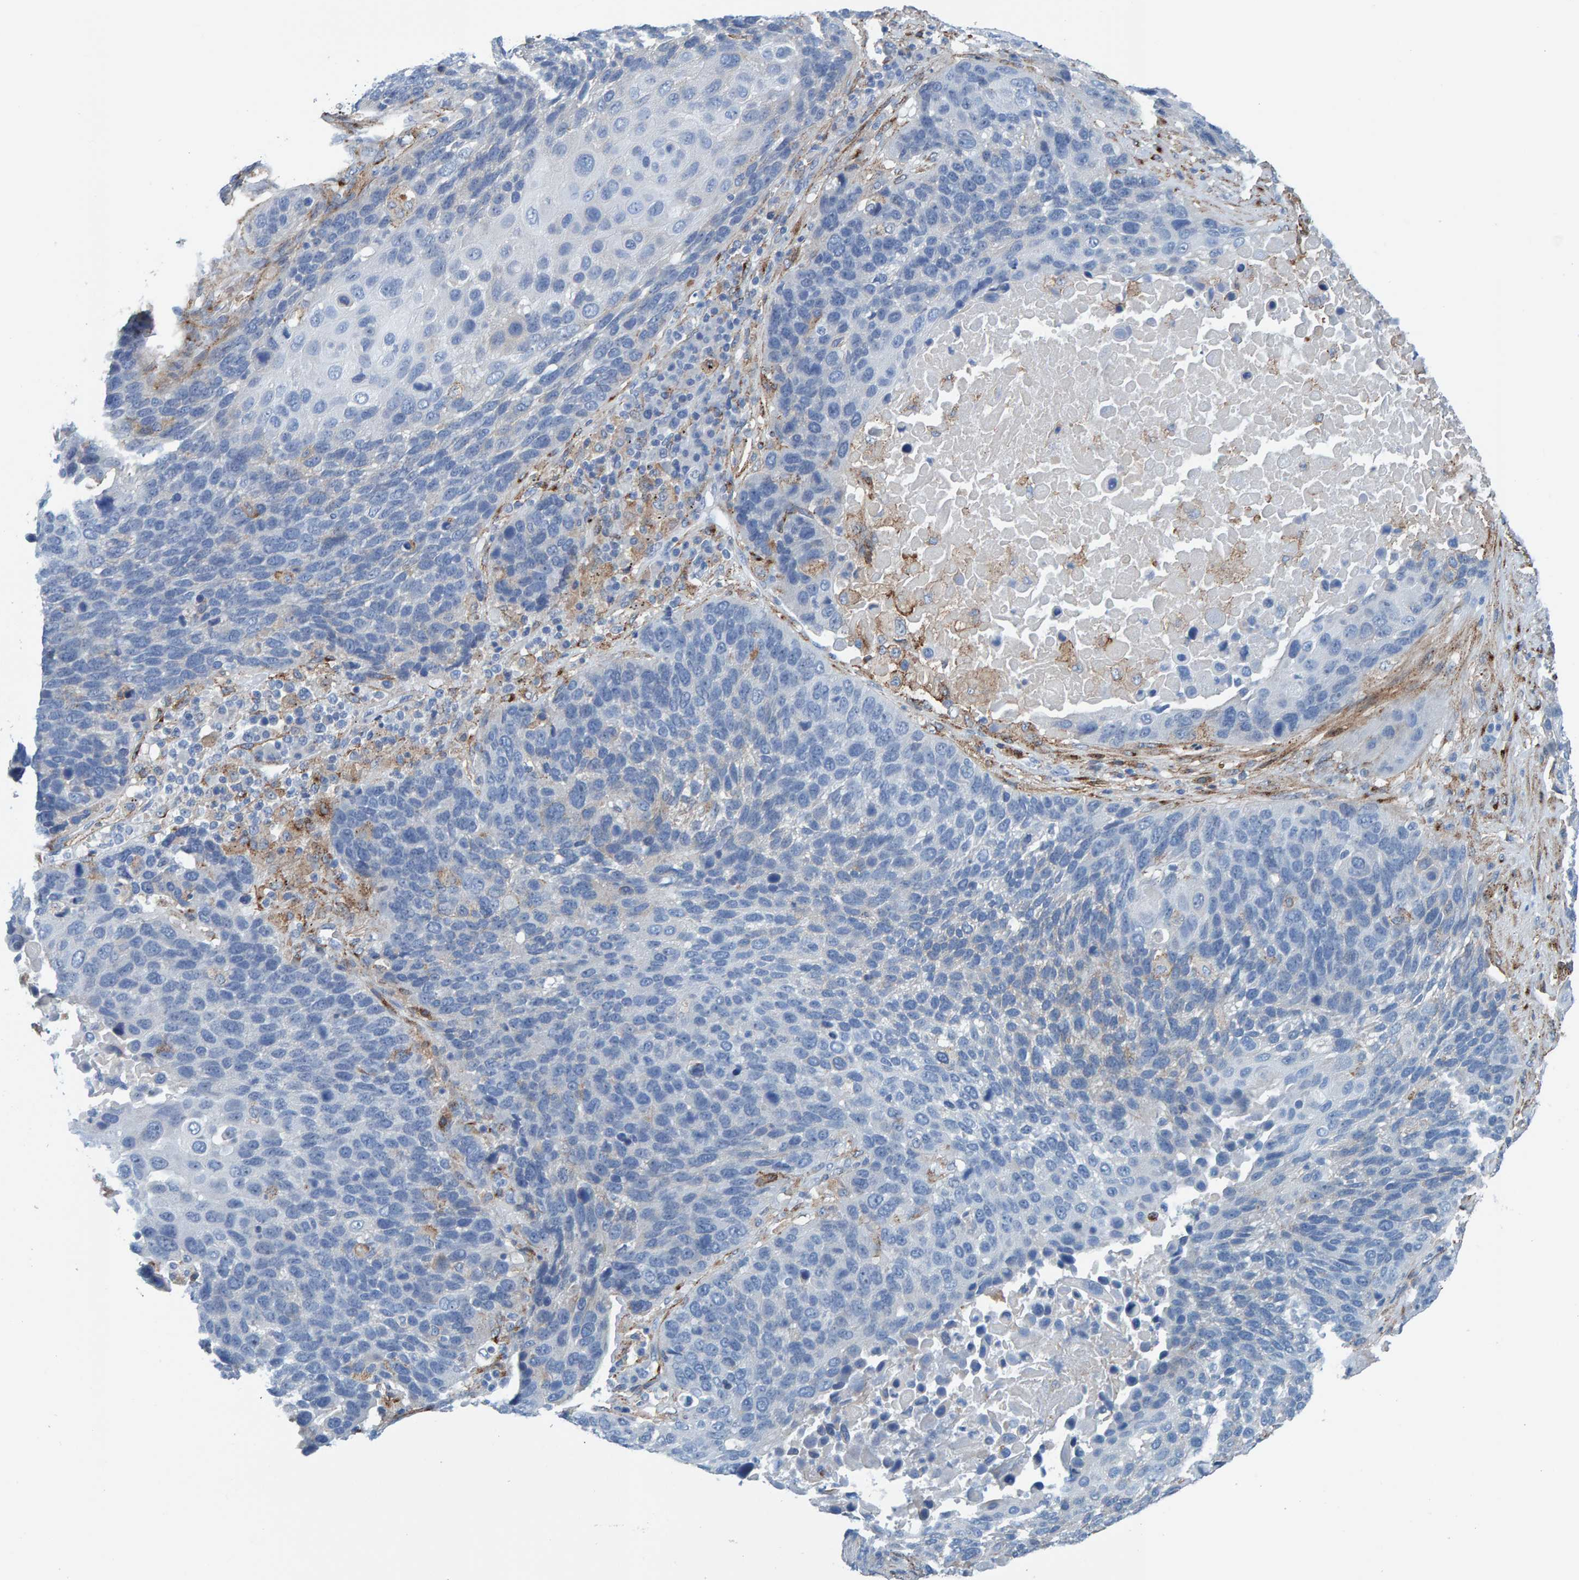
{"staining": {"intensity": "negative", "quantity": "none", "location": "none"}, "tissue": "lung cancer", "cell_type": "Tumor cells", "image_type": "cancer", "snomed": [{"axis": "morphology", "description": "Squamous cell carcinoma, NOS"}, {"axis": "topography", "description": "Lung"}], "caption": "Tumor cells are negative for brown protein staining in squamous cell carcinoma (lung).", "gene": "LRP1", "patient": {"sex": "male", "age": 66}}